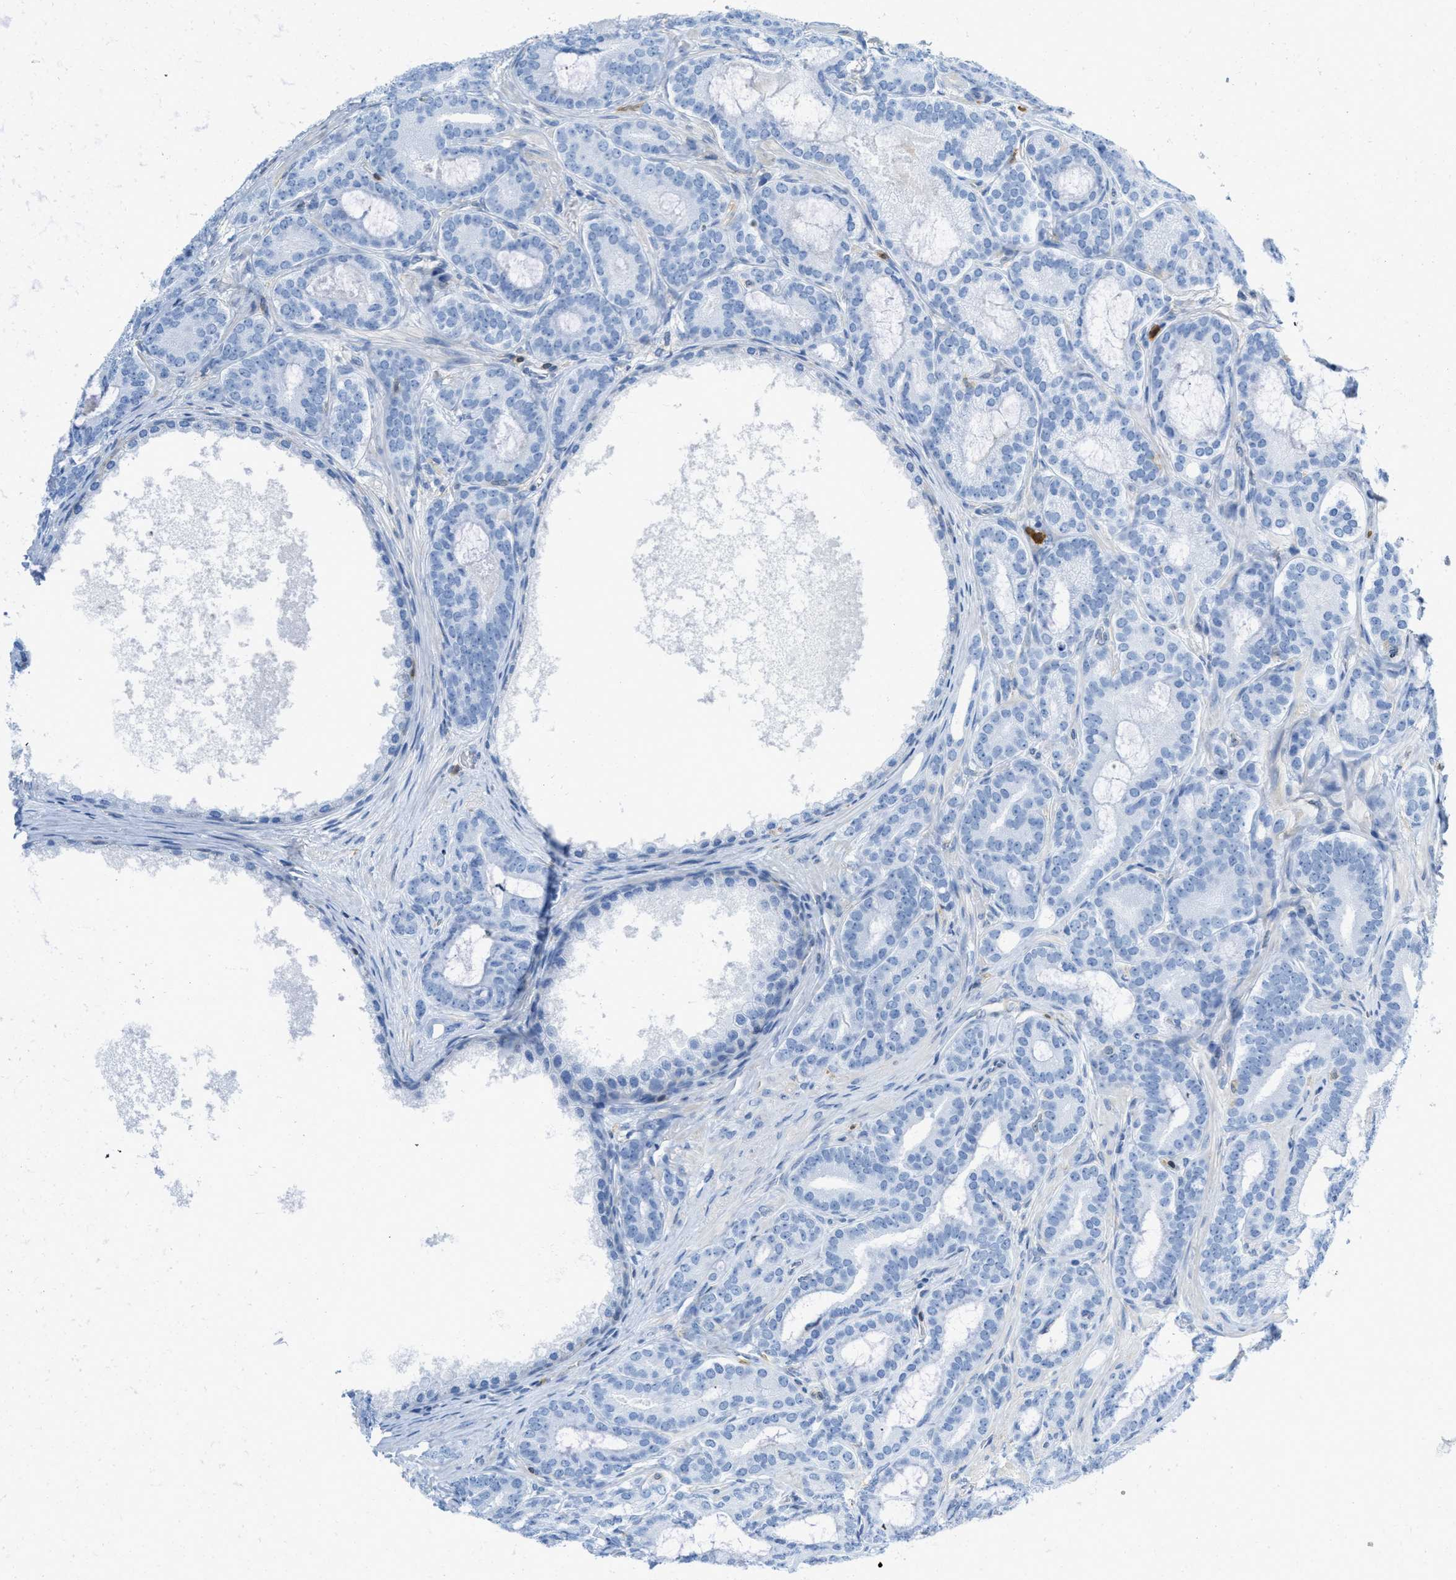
{"staining": {"intensity": "negative", "quantity": "none", "location": "none"}, "tissue": "prostate cancer", "cell_type": "Tumor cells", "image_type": "cancer", "snomed": [{"axis": "morphology", "description": "Adenocarcinoma, High grade"}, {"axis": "topography", "description": "Prostate"}], "caption": "Immunohistochemistry (IHC) of prostate adenocarcinoma (high-grade) reveals no staining in tumor cells.", "gene": "SERPINB1", "patient": {"sex": "male", "age": 60}}